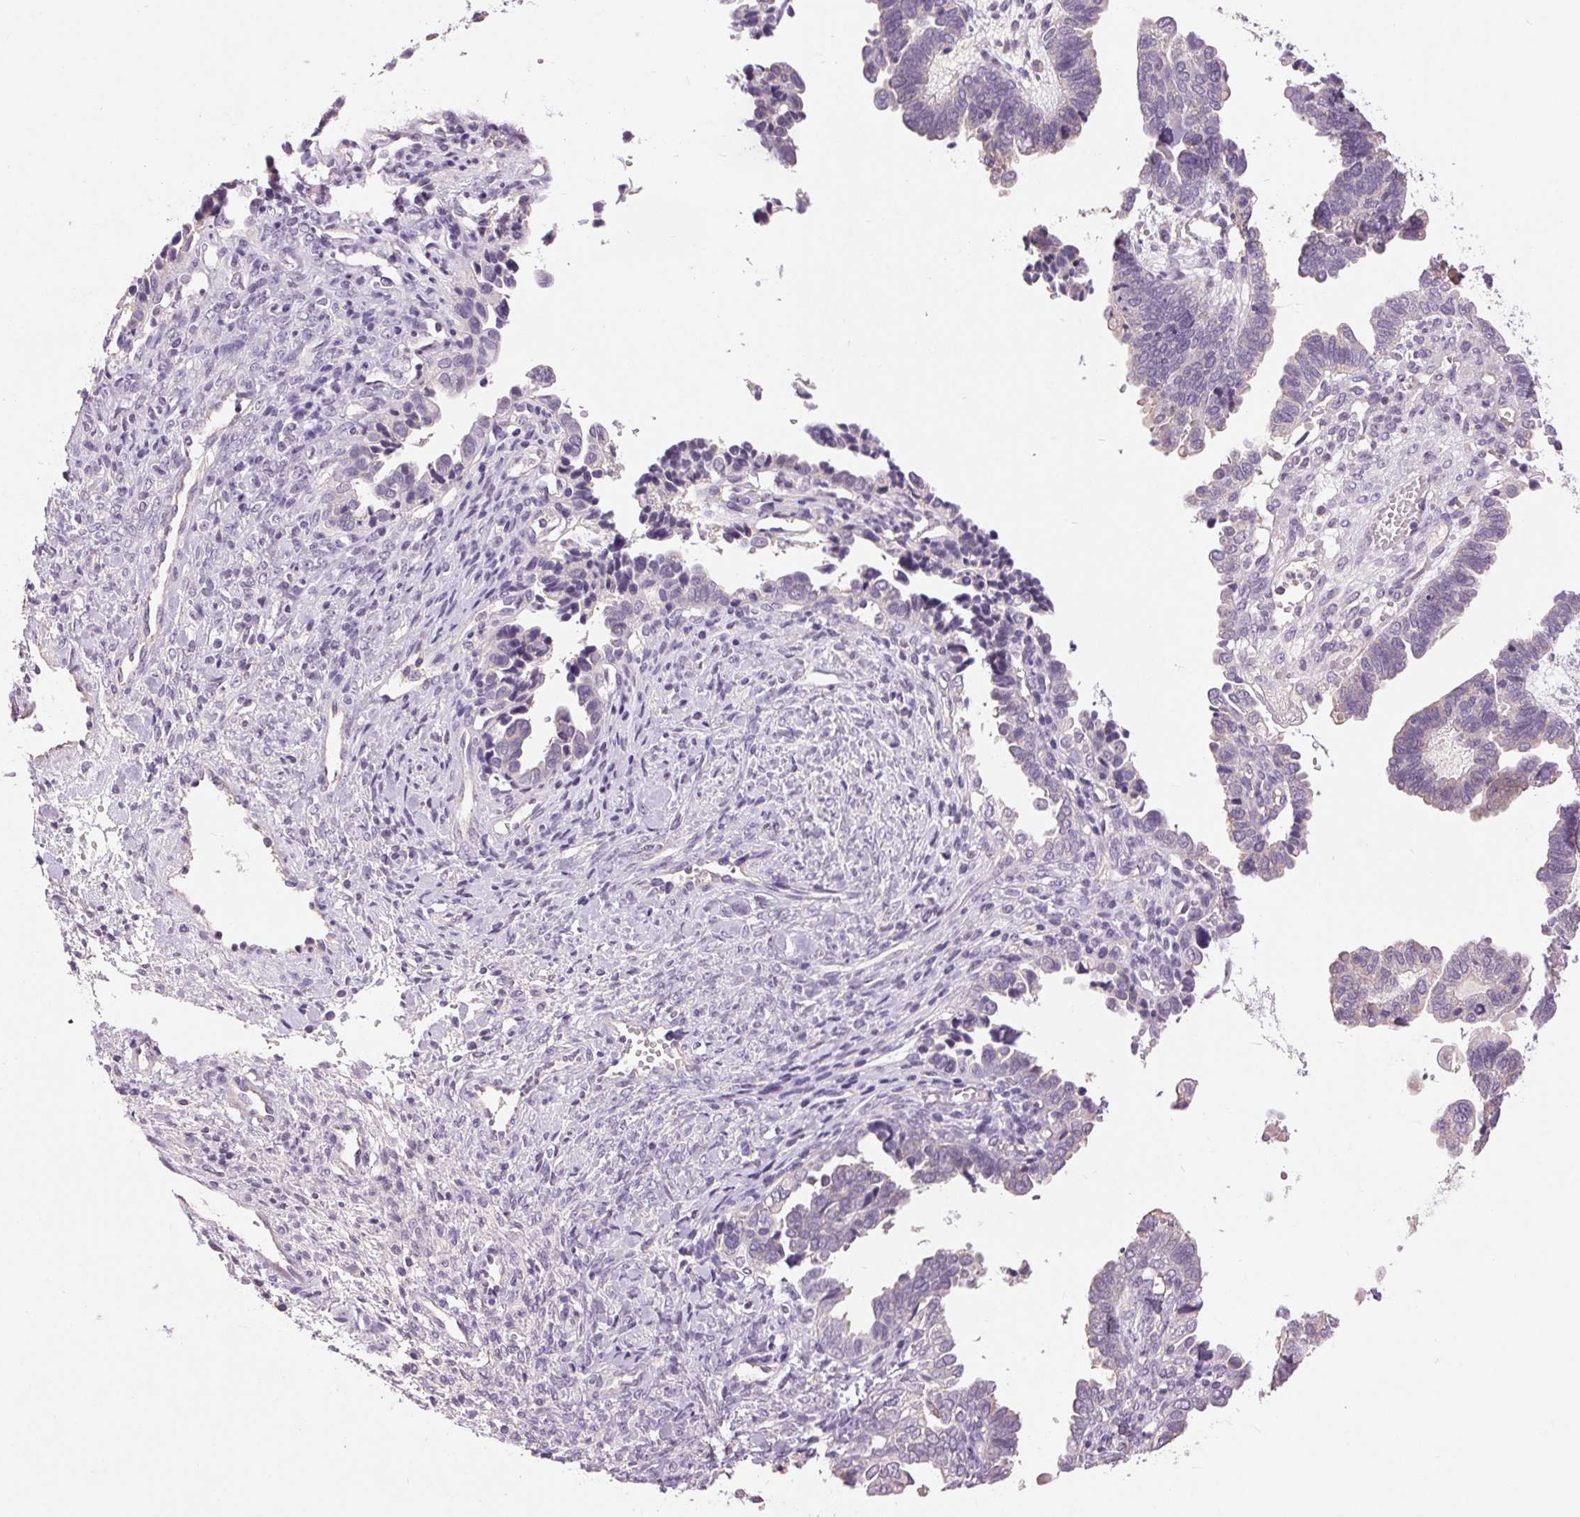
{"staining": {"intensity": "negative", "quantity": "none", "location": "none"}, "tissue": "ovarian cancer", "cell_type": "Tumor cells", "image_type": "cancer", "snomed": [{"axis": "morphology", "description": "Cystadenocarcinoma, serous, NOS"}, {"axis": "topography", "description": "Ovary"}], "caption": "The photomicrograph displays no staining of tumor cells in ovarian serous cystadenocarcinoma.", "gene": "FXYD4", "patient": {"sex": "female", "age": 51}}